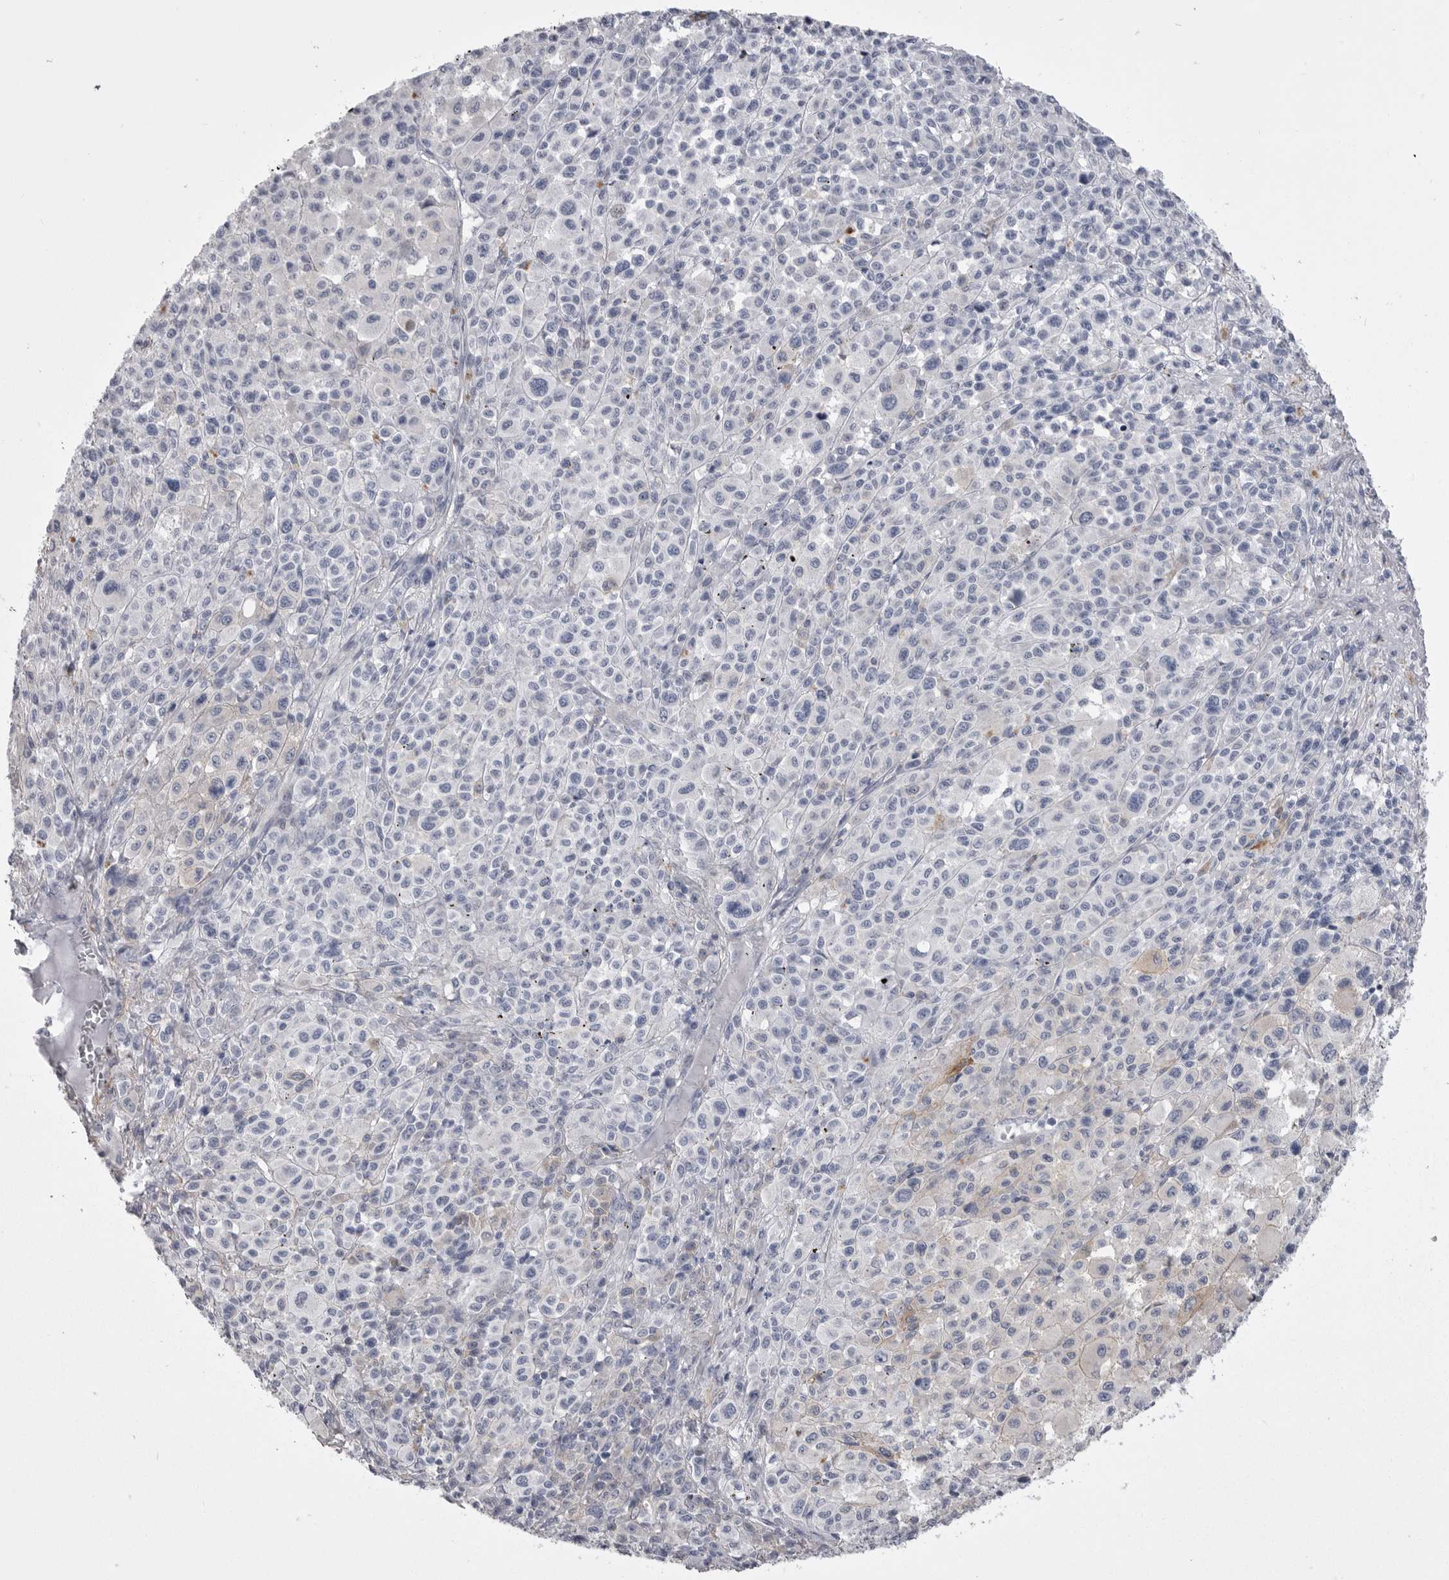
{"staining": {"intensity": "negative", "quantity": "none", "location": "none"}, "tissue": "melanoma", "cell_type": "Tumor cells", "image_type": "cancer", "snomed": [{"axis": "morphology", "description": "Malignant melanoma, Metastatic site"}, {"axis": "topography", "description": "Skin"}], "caption": "DAB (3,3'-diaminobenzidine) immunohistochemical staining of human melanoma reveals no significant staining in tumor cells.", "gene": "ANK2", "patient": {"sex": "female", "age": 74}}